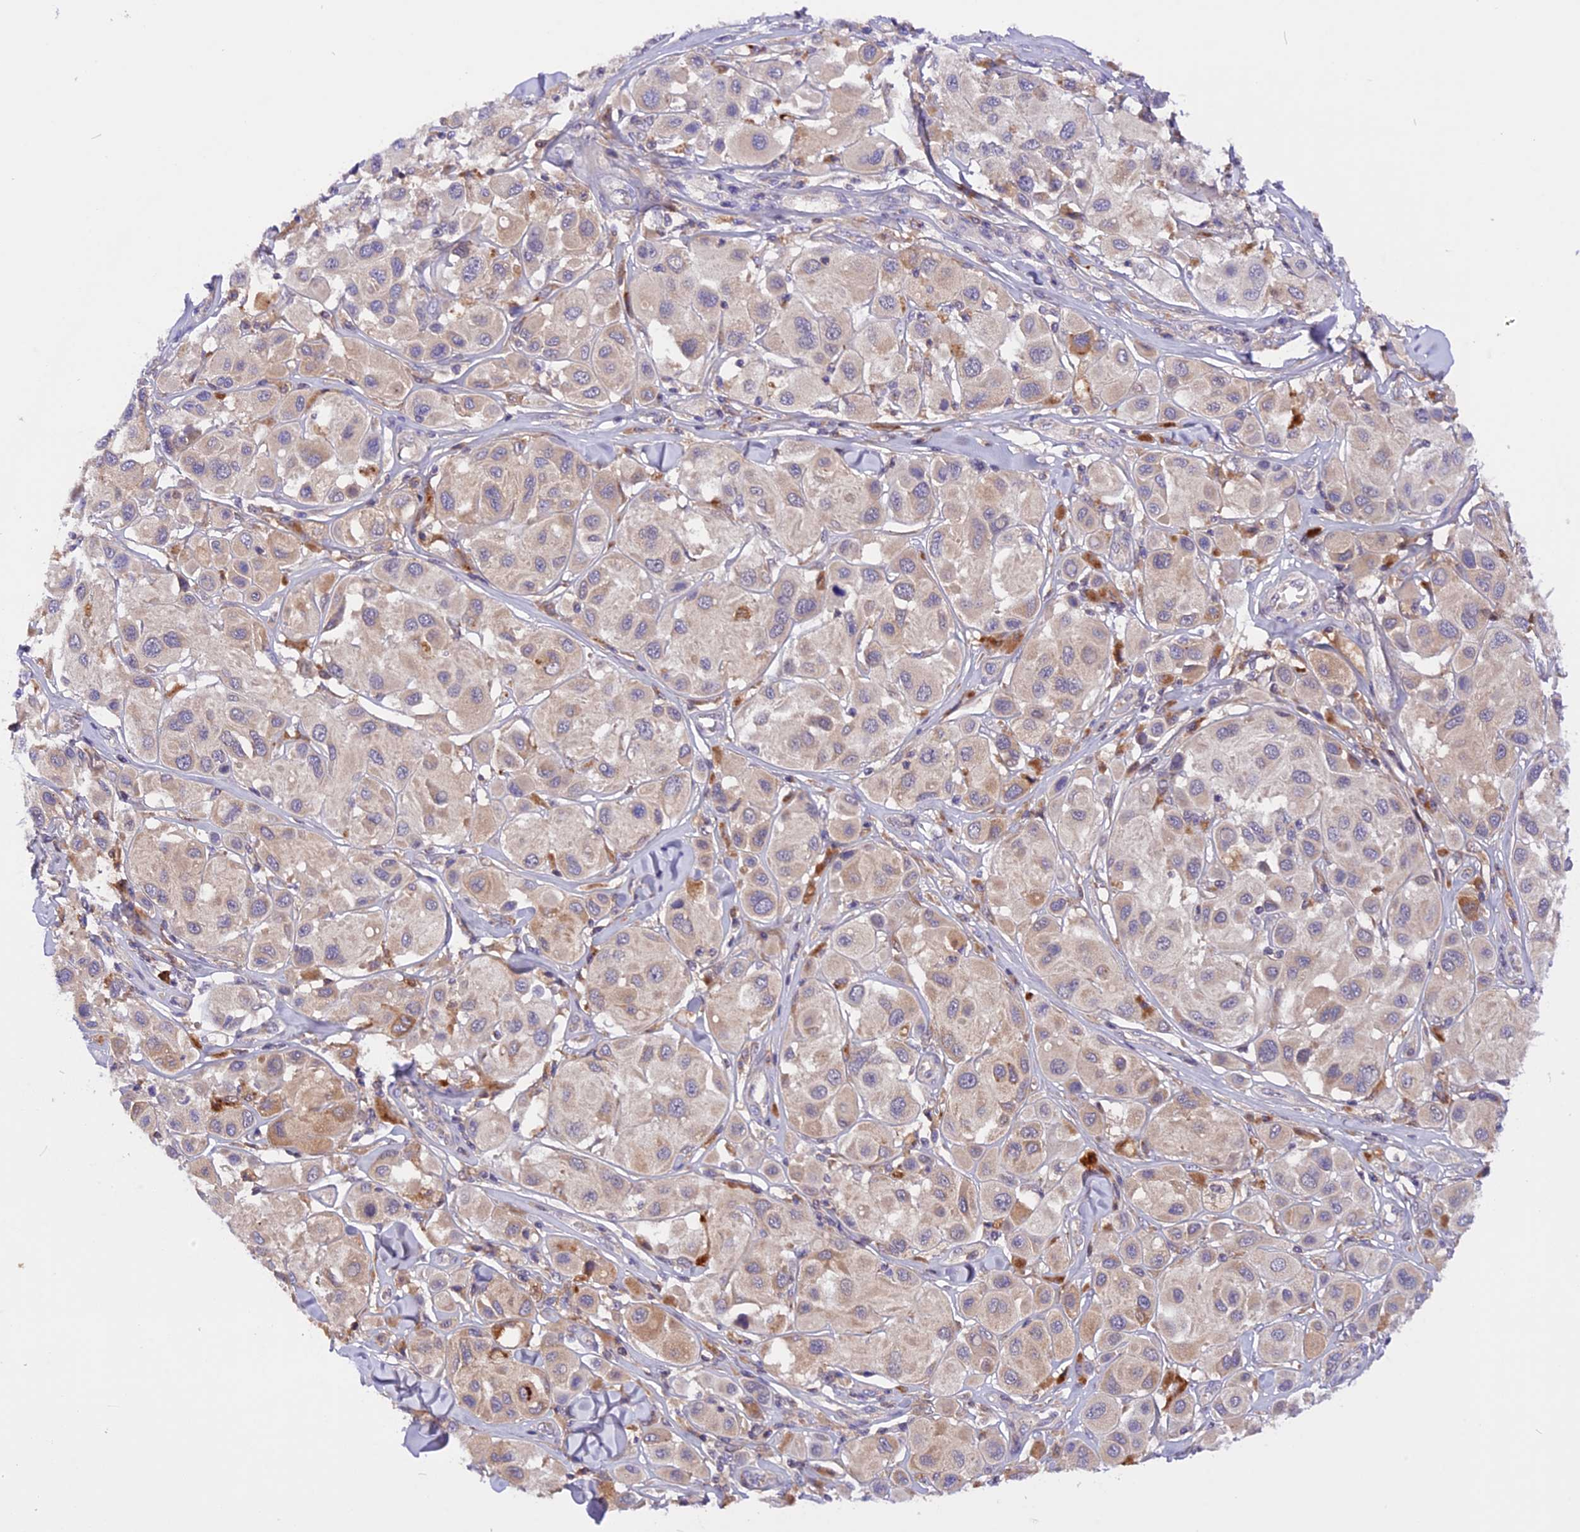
{"staining": {"intensity": "weak", "quantity": "25%-75%", "location": "cytoplasmic/membranous"}, "tissue": "melanoma", "cell_type": "Tumor cells", "image_type": "cancer", "snomed": [{"axis": "morphology", "description": "Malignant melanoma, Metastatic site"}, {"axis": "topography", "description": "Skin"}], "caption": "Protein analysis of melanoma tissue exhibits weak cytoplasmic/membranous expression in about 25%-75% of tumor cells. Ihc stains the protein of interest in brown and the nuclei are stained blue.", "gene": "MARK4", "patient": {"sex": "male", "age": 41}}